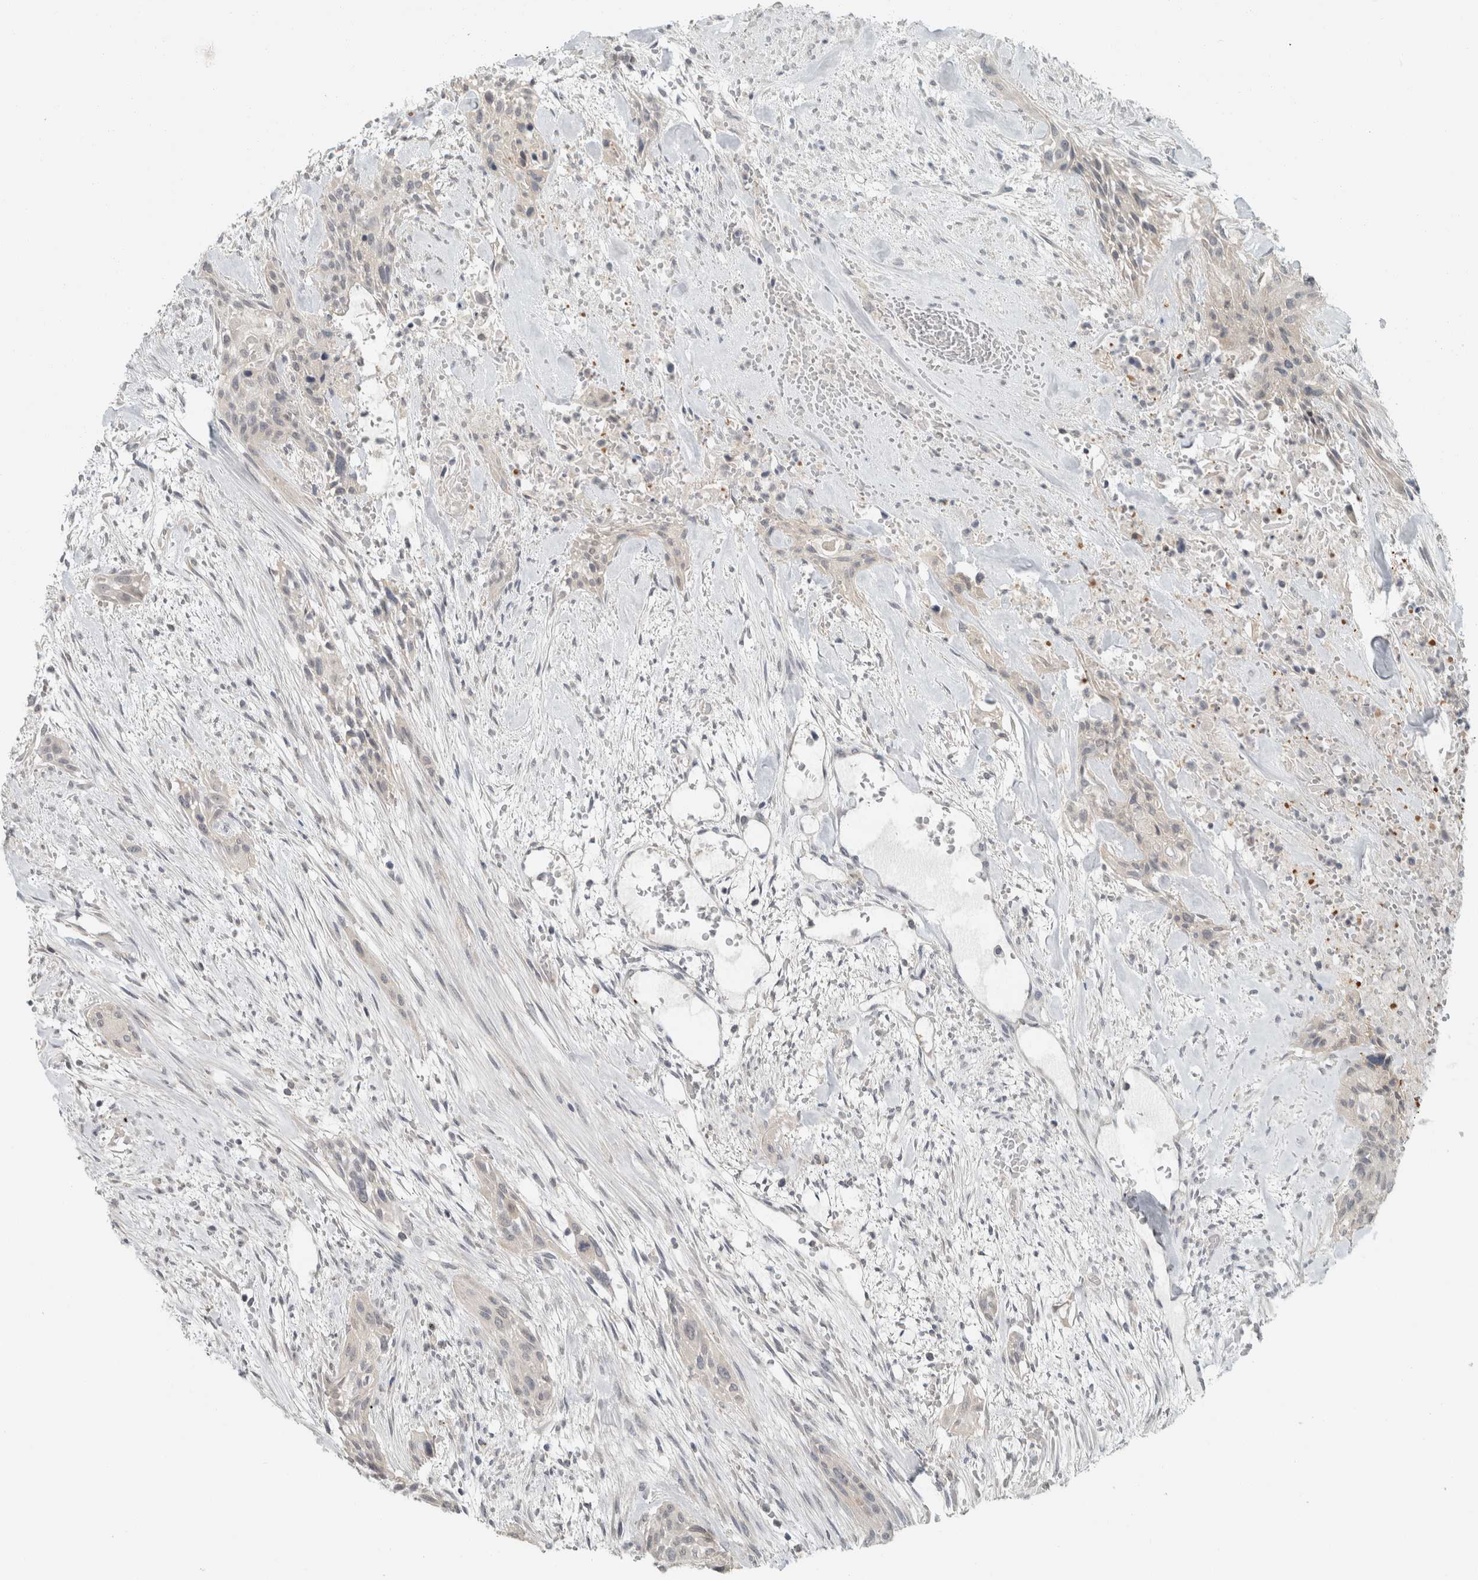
{"staining": {"intensity": "negative", "quantity": "none", "location": "none"}, "tissue": "urothelial cancer", "cell_type": "Tumor cells", "image_type": "cancer", "snomed": [{"axis": "morphology", "description": "Urothelial carcinoma, High grade"}, {"axis": "topography", "description": "Urinary bladder"}], "caption": "Urothelial cancer was stained to show a protein in brown. There is no significant staining in tumor cells. (DAB (3,3'-diaminobenzidine) IHC, high magnification).", "gene": "TRIT1", "patient": {"sex": "male", "age": 35}}